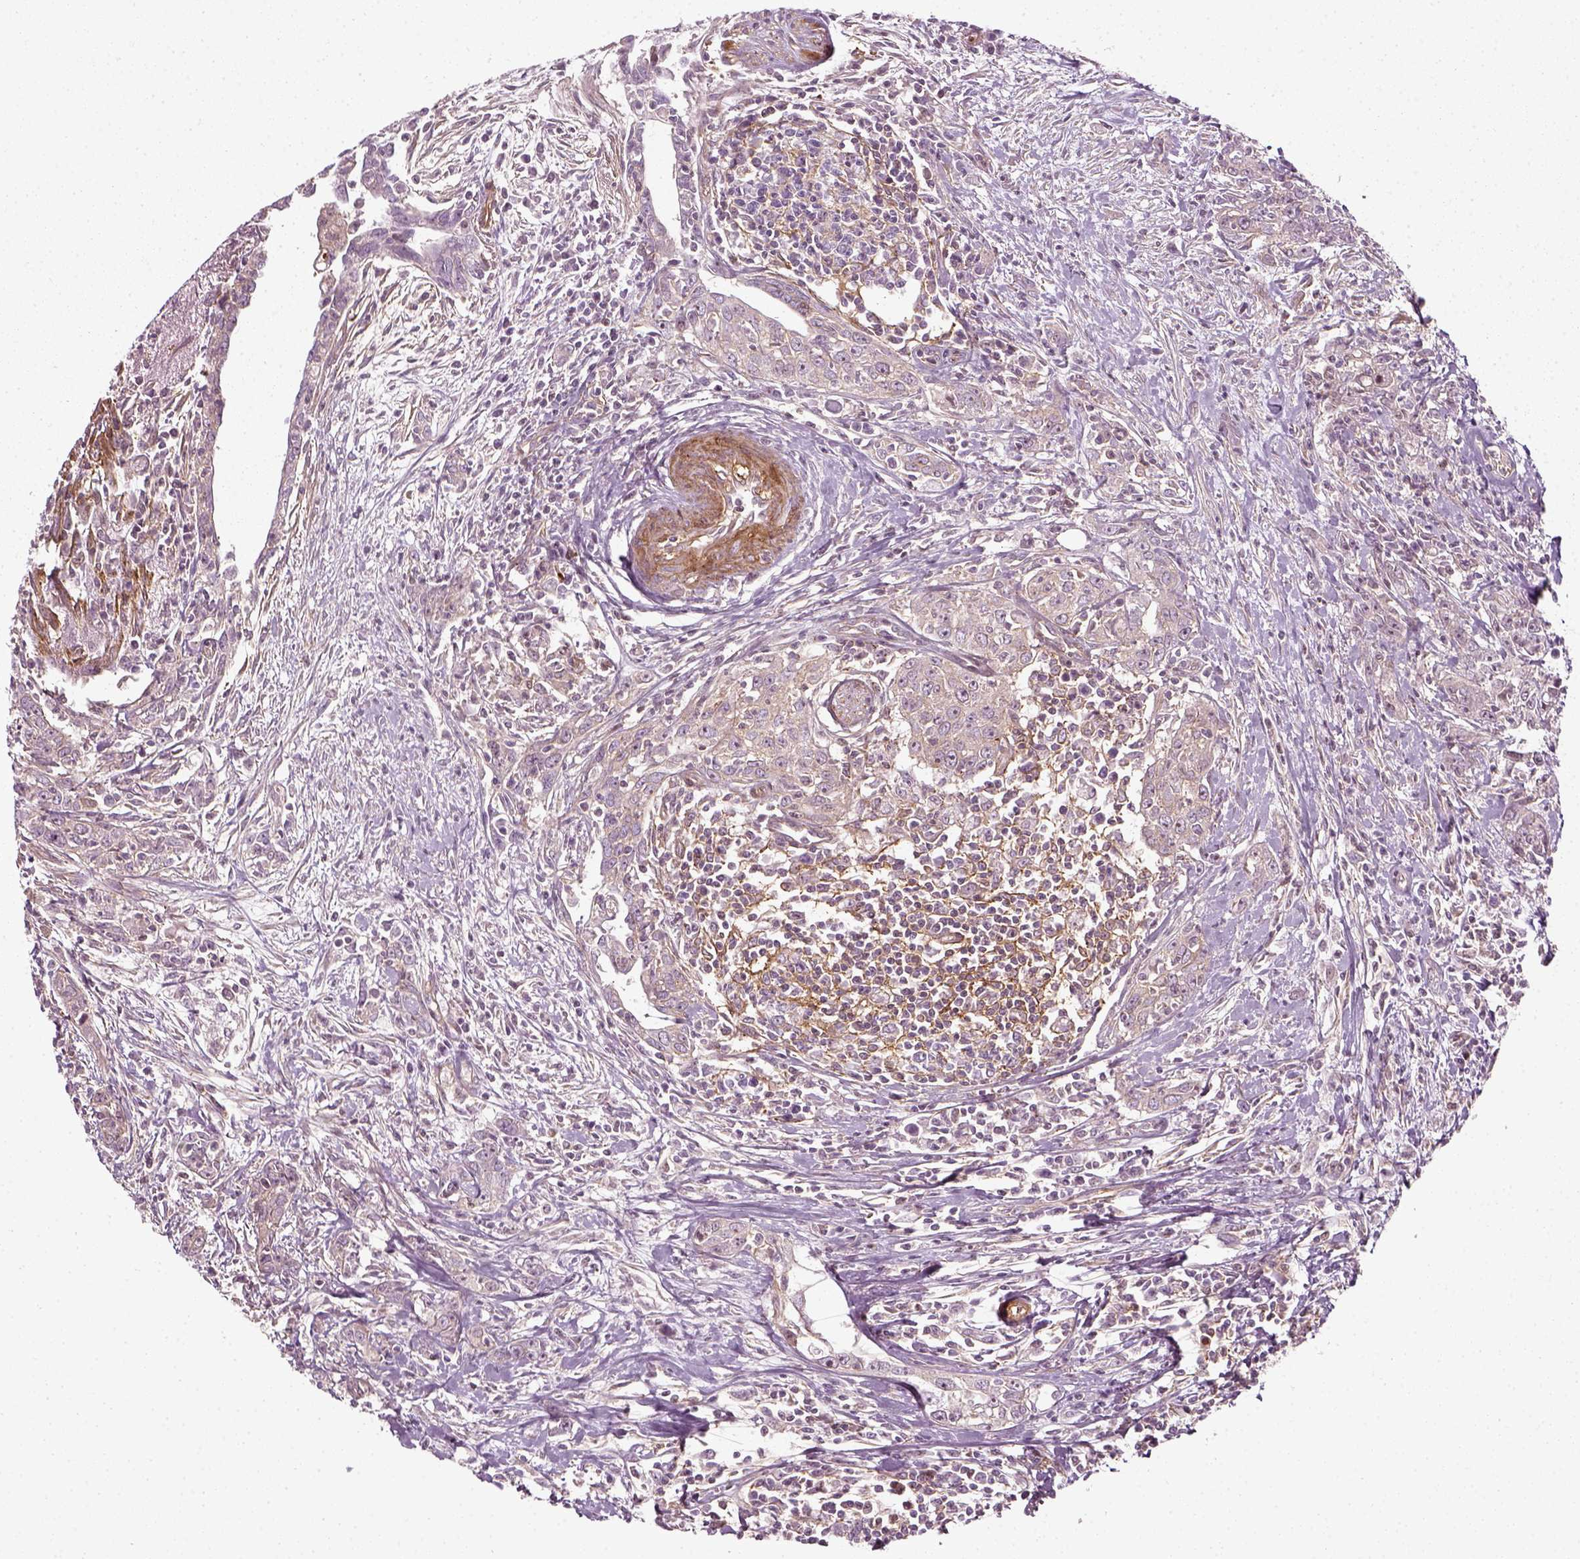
{"staining": {"intensity": "negative", "quantity": "none", "location": "none"}, "tissue": "urothelial cancer", "cell_type": "Tumor cells", "image_type": "cancer", "snomed": [{"axis": "morphology", "description": "Urothelial carcinoma, High grade"}, {"axis": "topography", "description": "Urinary bladder"}], "caption": "Histopathology image shows no significant protein staining in tumor cells of high-grade urothelial carcinoma.", "gene": "NPTN", "patient": {"sex": "male", "age": 83}}